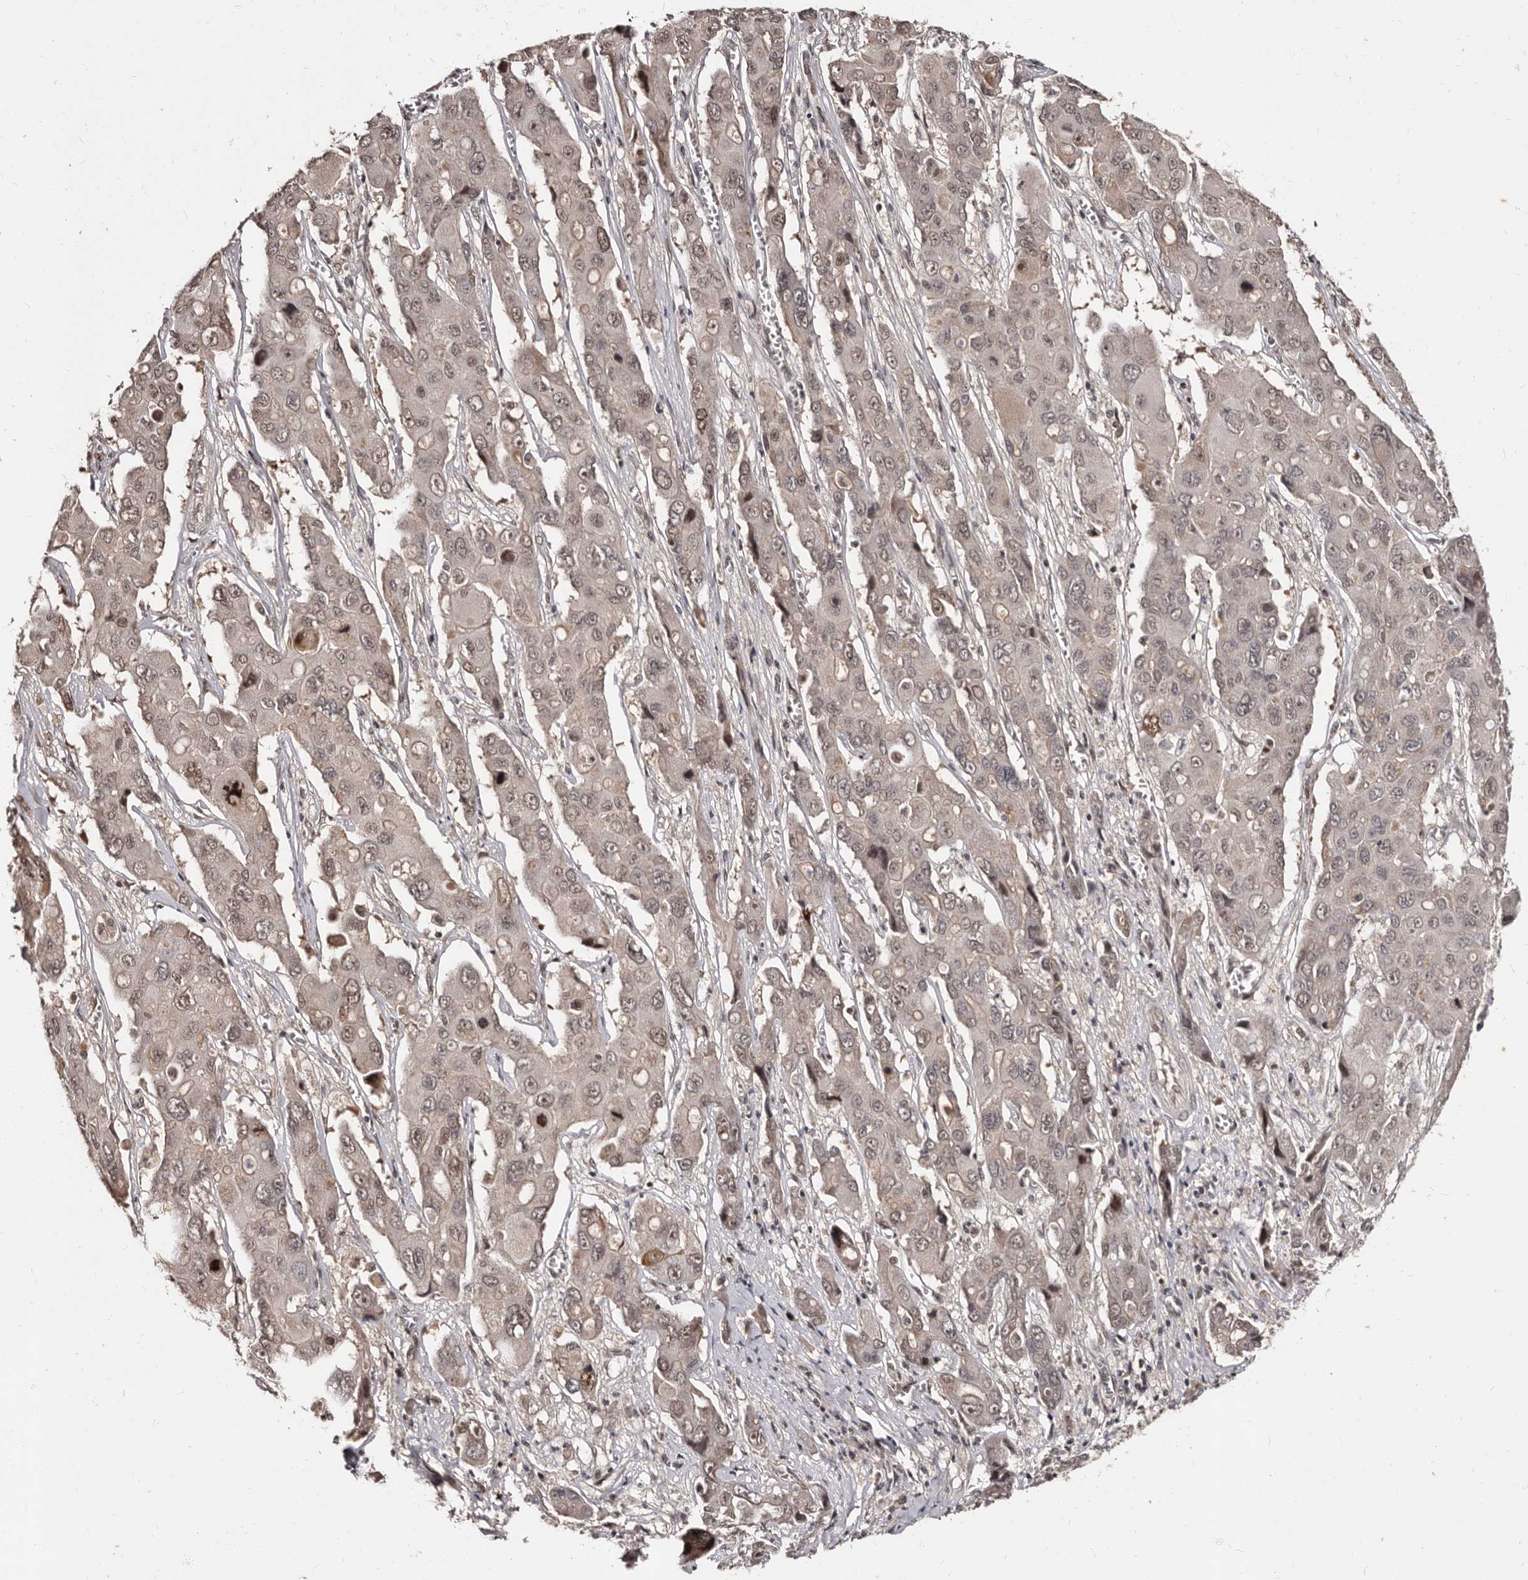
{"staining": {"intensity": "weak", "quantity": "25%-75%", "location": "nuclear"}, "tissue": "liver cancer", "cell_type": "Tumor cells", "image_type": "cancer", "snomed": [{"axis": "morphology", "description": "Cholangiocarcinoma"}, {"axis": "topography", "description": "Liver"}], "caption": "Protein expression analysis of human liver cancer reveals weak nuclear staining in about 25%-75% of tumor cells.", "gene": "TBC1D22B", "patient": {"sex": "male", "age": 67}}